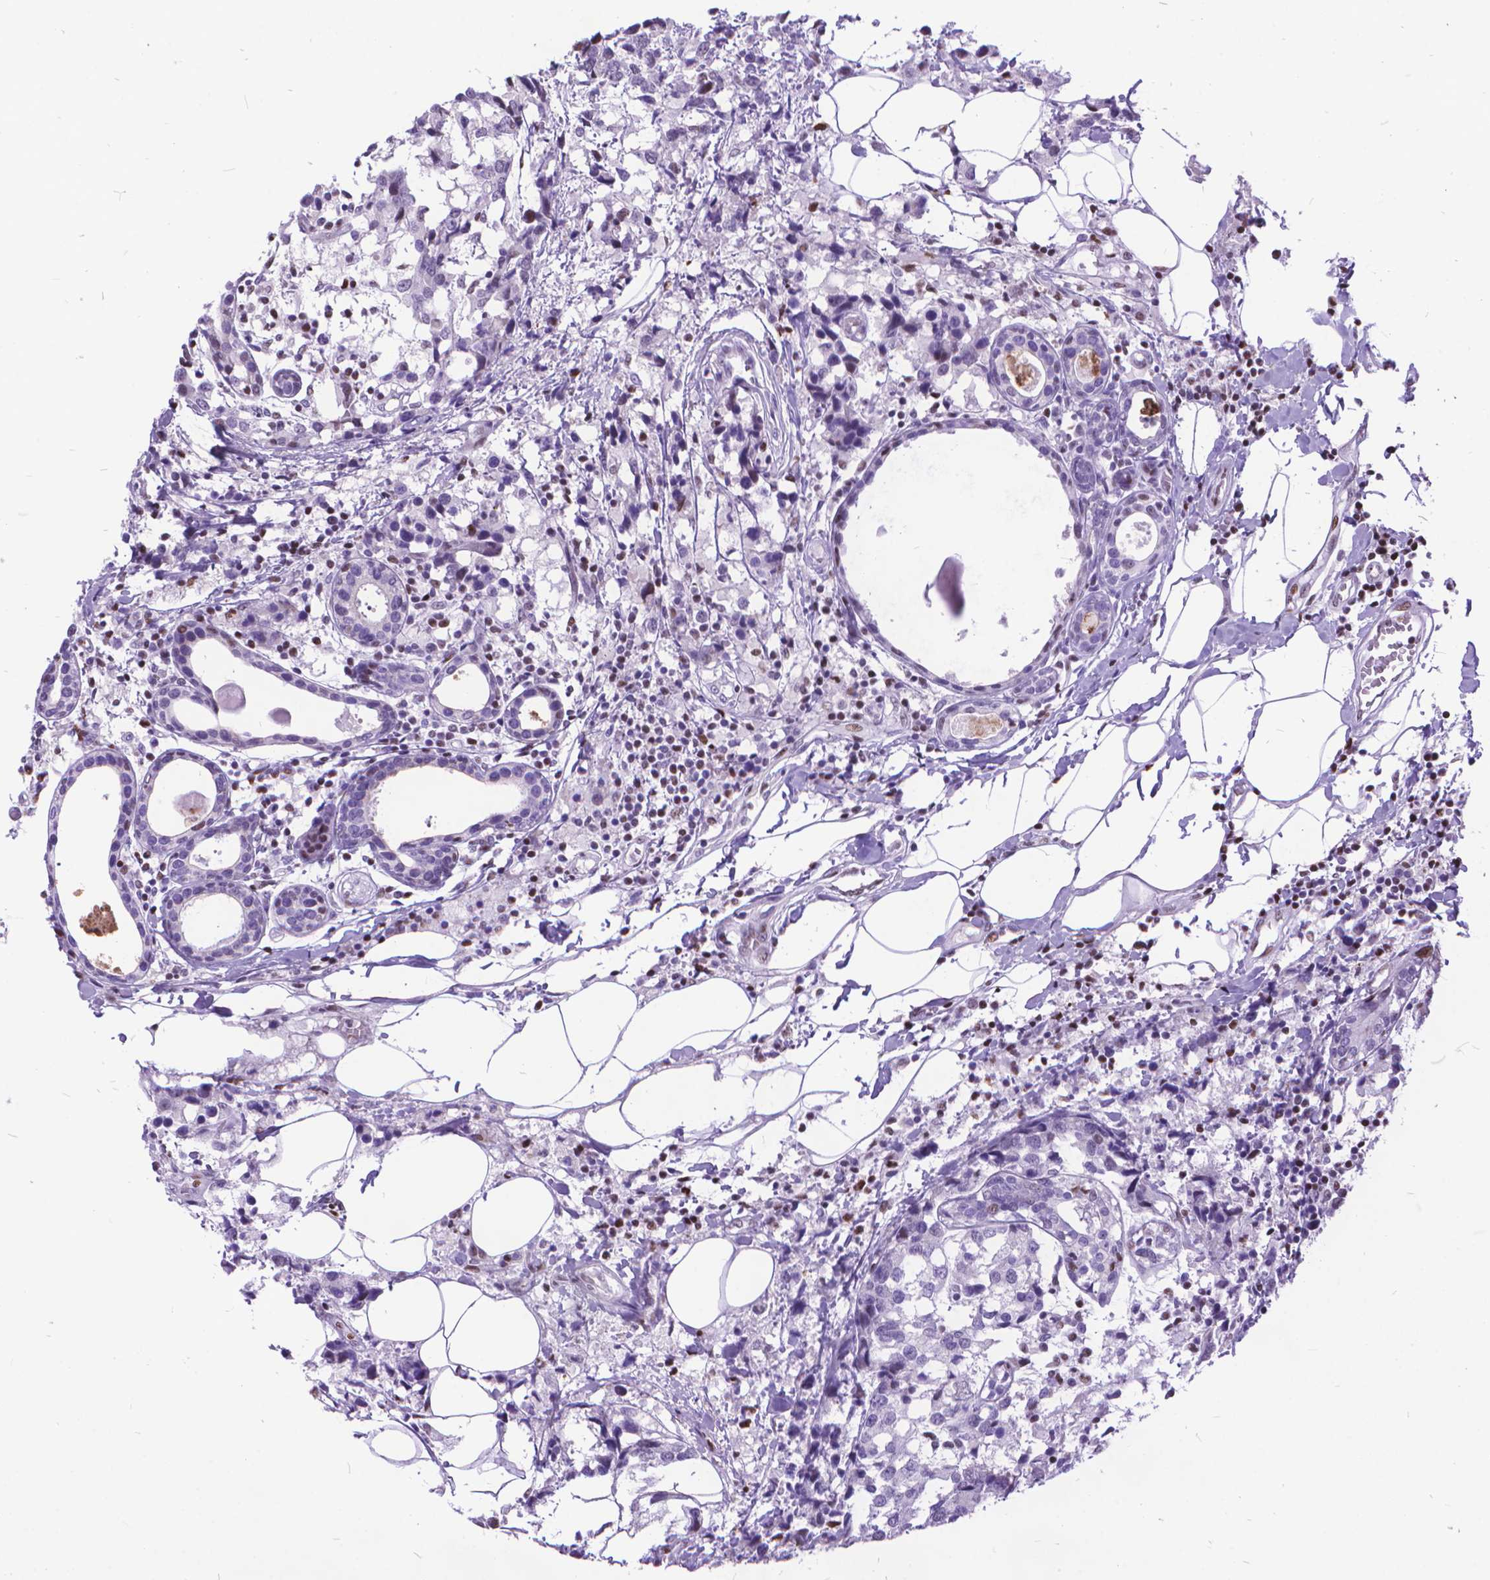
{"staining": {"intensity": "negative", "quantity": "none", "location": "none"}, "tissue": "breast cancer", "cell_type": "Tumor cells", "image_type": "cancer", "snomed": [{"axis": "morphology", "description": "Lobular carcinoma"}, {"axis": "topography", "description": "Breast"}], "caption": "The histopathology image shows no significant staining in tumor cells of breast lobular carcinoma.", "gene": "POLE4", "patient": {"sex": "female", "age": 59}}